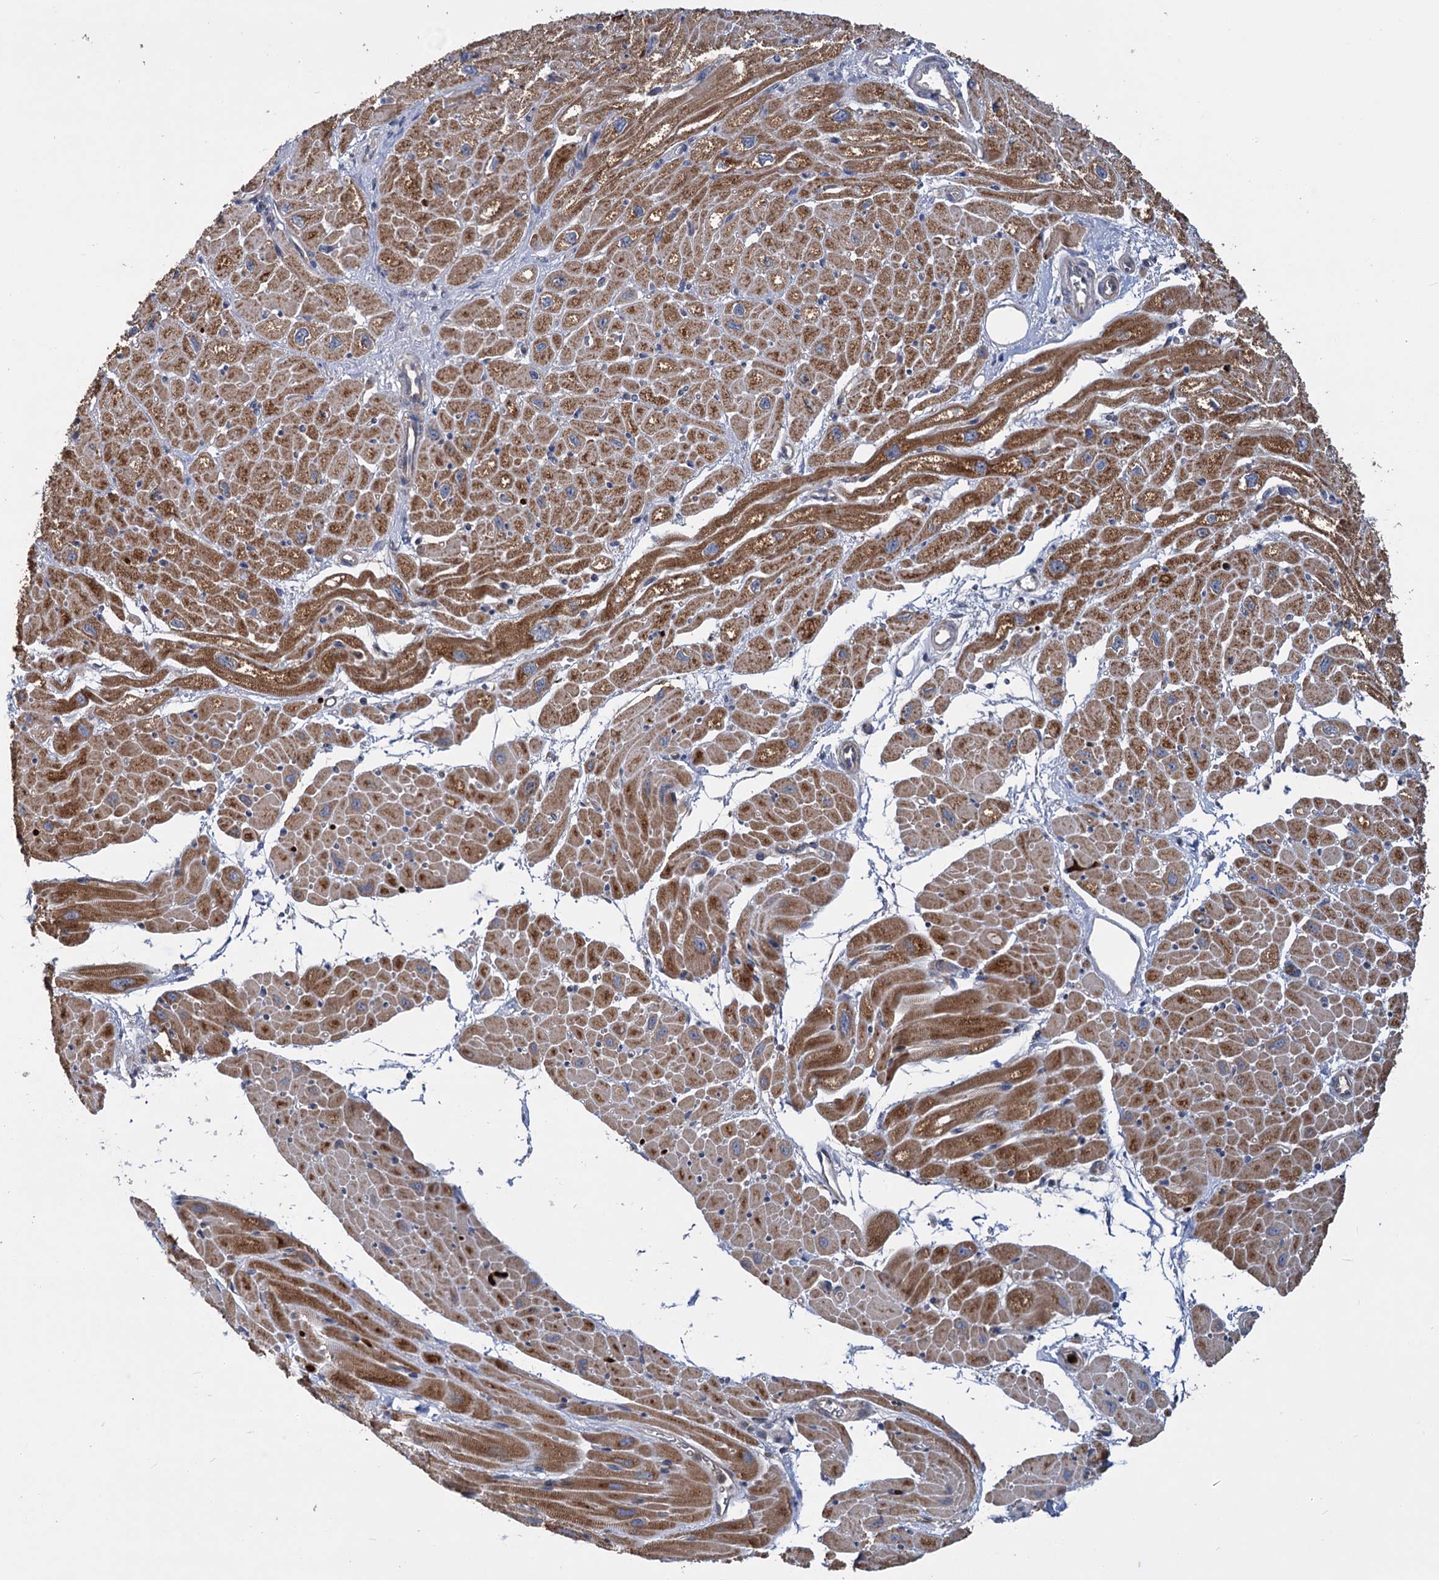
{"staining": {"intensity": "moderate", "quantity": ">75%", "location": "cytoplasmic/membranous"}, "tissue": "heart muscle", "cell_type": "Cardiomyocytes", "image_type": "normal", "snomed": [{"axis": "morphology", "description": "Normal tissue, NOS"}, {"axis": "topography", "description": "Heart"}], "caption": "Immunohistochemistry (IHC) histopathology image of normal heart muscle: human heart muscle stained using immunohistochemistry reveals medium levels of moderate protein expression localized specifically in the cytoplasmic/membranous of cardiomyocytes, appearing as a cytoplasmic/membranous brown color.", "gene": "DYNC2H1", "patient": {"sex": "male", "age": 50}}